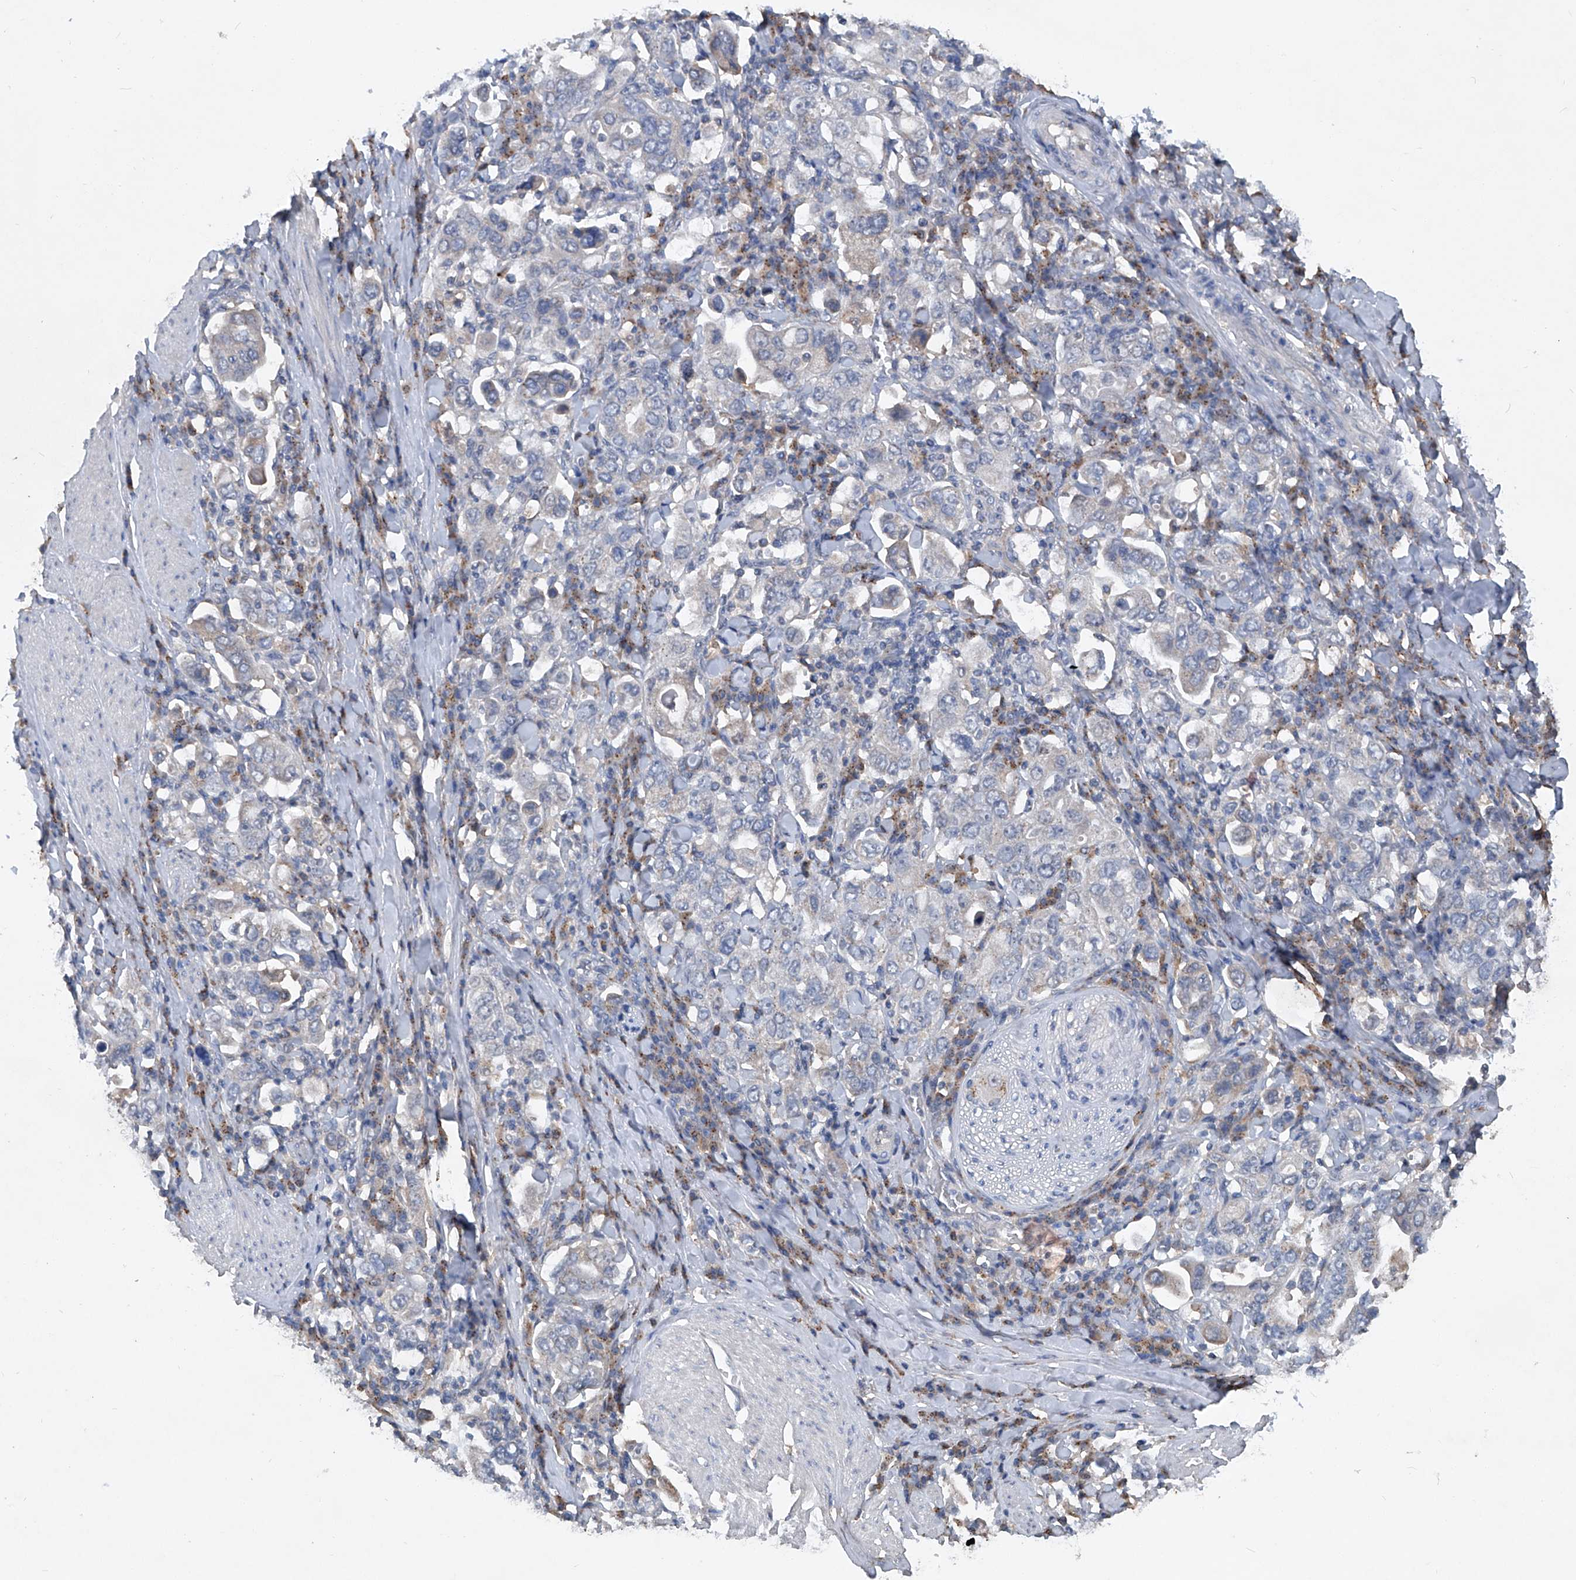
{"staining": {"intensity": "negative", "quantity": "none", "location": "none"}, "tissue": "stomach cancer", "cell_type": "Tumor cells", "image_type": "cancer", "snomed": [{"axis": "morphology", "description": "Adenocarcinoma, NOS"}, {"axis": "topography", "description": "Stomach, upper"}], "caption": "Immunohistochemistry of stomach cancer reveals no staining in tumor cells.", "gene": "PCSK5", "patient": {"sex": "male", "age": 62}}